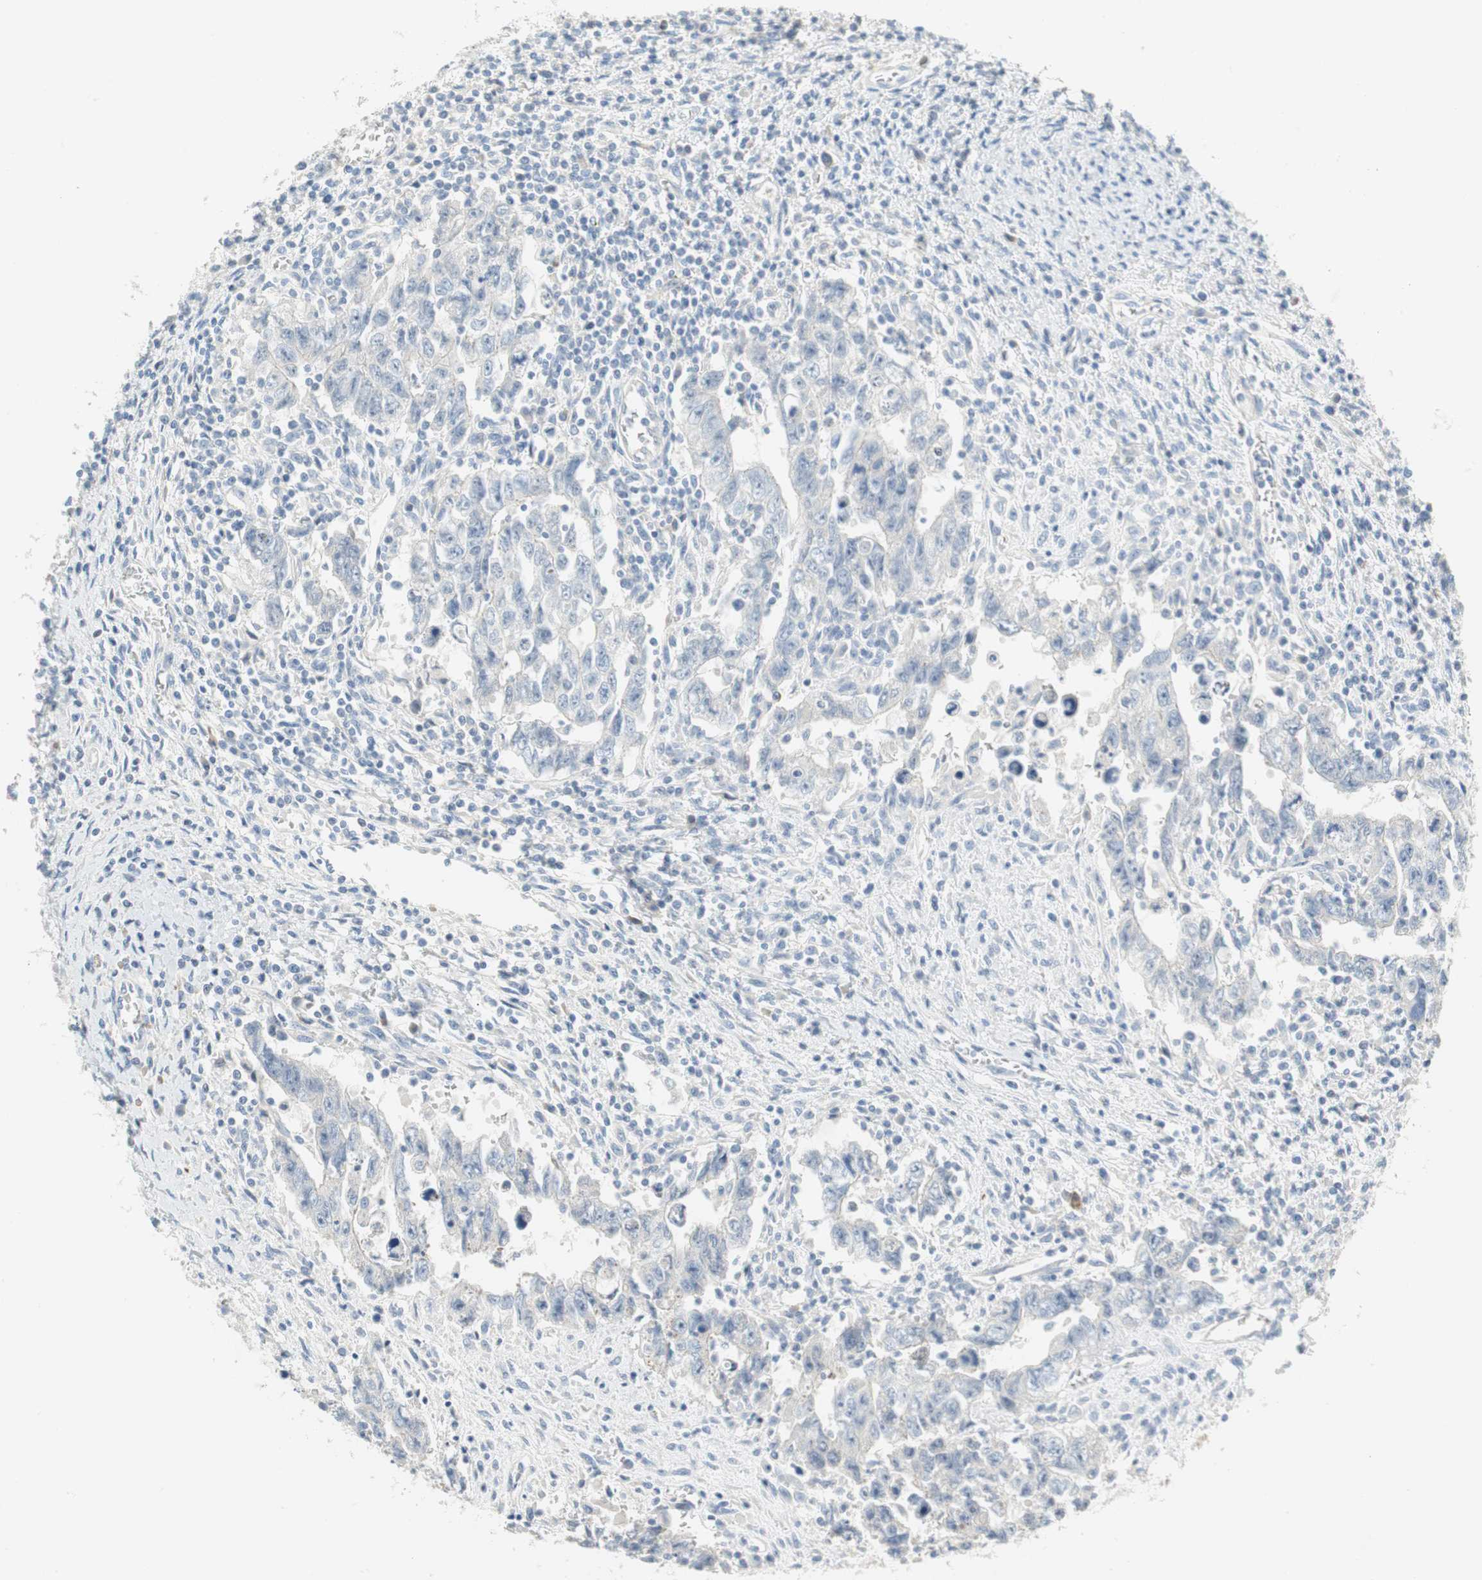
{"staining": {"intensity": "negative", "quantity": "none", "location": "none"}, "tissue": "testis cancer", "cell_type": "Tumor cells", "image_type": "cancer", "snomed": [{"axis": "morphology", "description": "Carcinoma, Embryonal, NOS"}, {"axis": "topography", "description": "Testis"}], "caption": "Immunohistochemistry of testis cancer (embryonal carcinoma) exhibits no expression in tumor cells.", "gene": "CCM2L", "patient": {"sex": "male", "age": 28}}